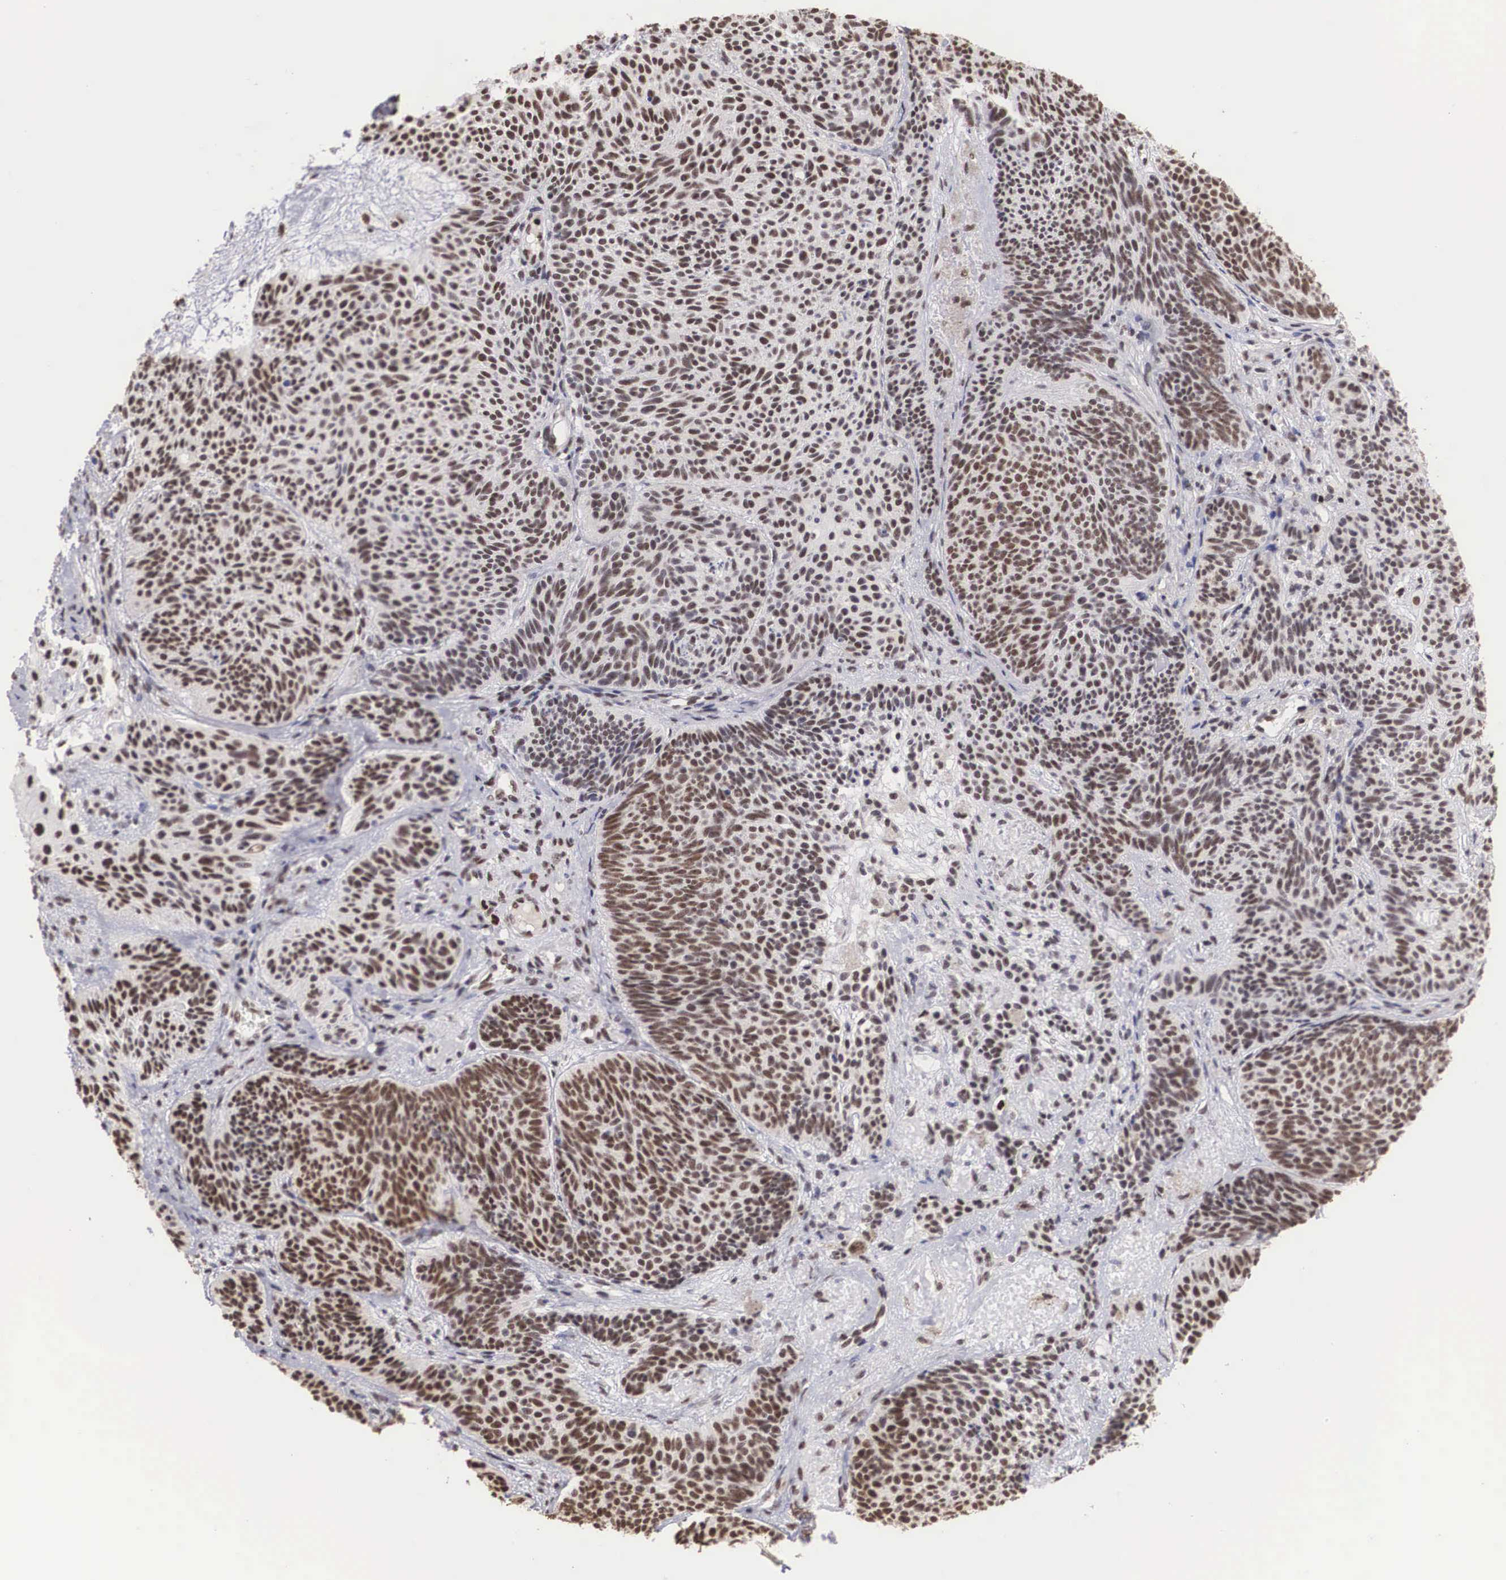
{"staining": {"intensity": "moderate", "quantity": ">75%", "location": "nuclear"}, "tissue": "skin cancer", "cell_type": "Tumor cells", "image_type": "cancer", "snomed": [{"axis": "morphology", "description": "Basal cell carcinoma"}, {"axis": "topography", "description": "Skin"}], "caption": "Skin basal cell carcinoma tissue displays moderate nuclear expression in about >75% of tumor cells, visualized by immunohistochemistry.", "gene": "HTATSF1", "patient": {"sex": "male", "age": 84}}